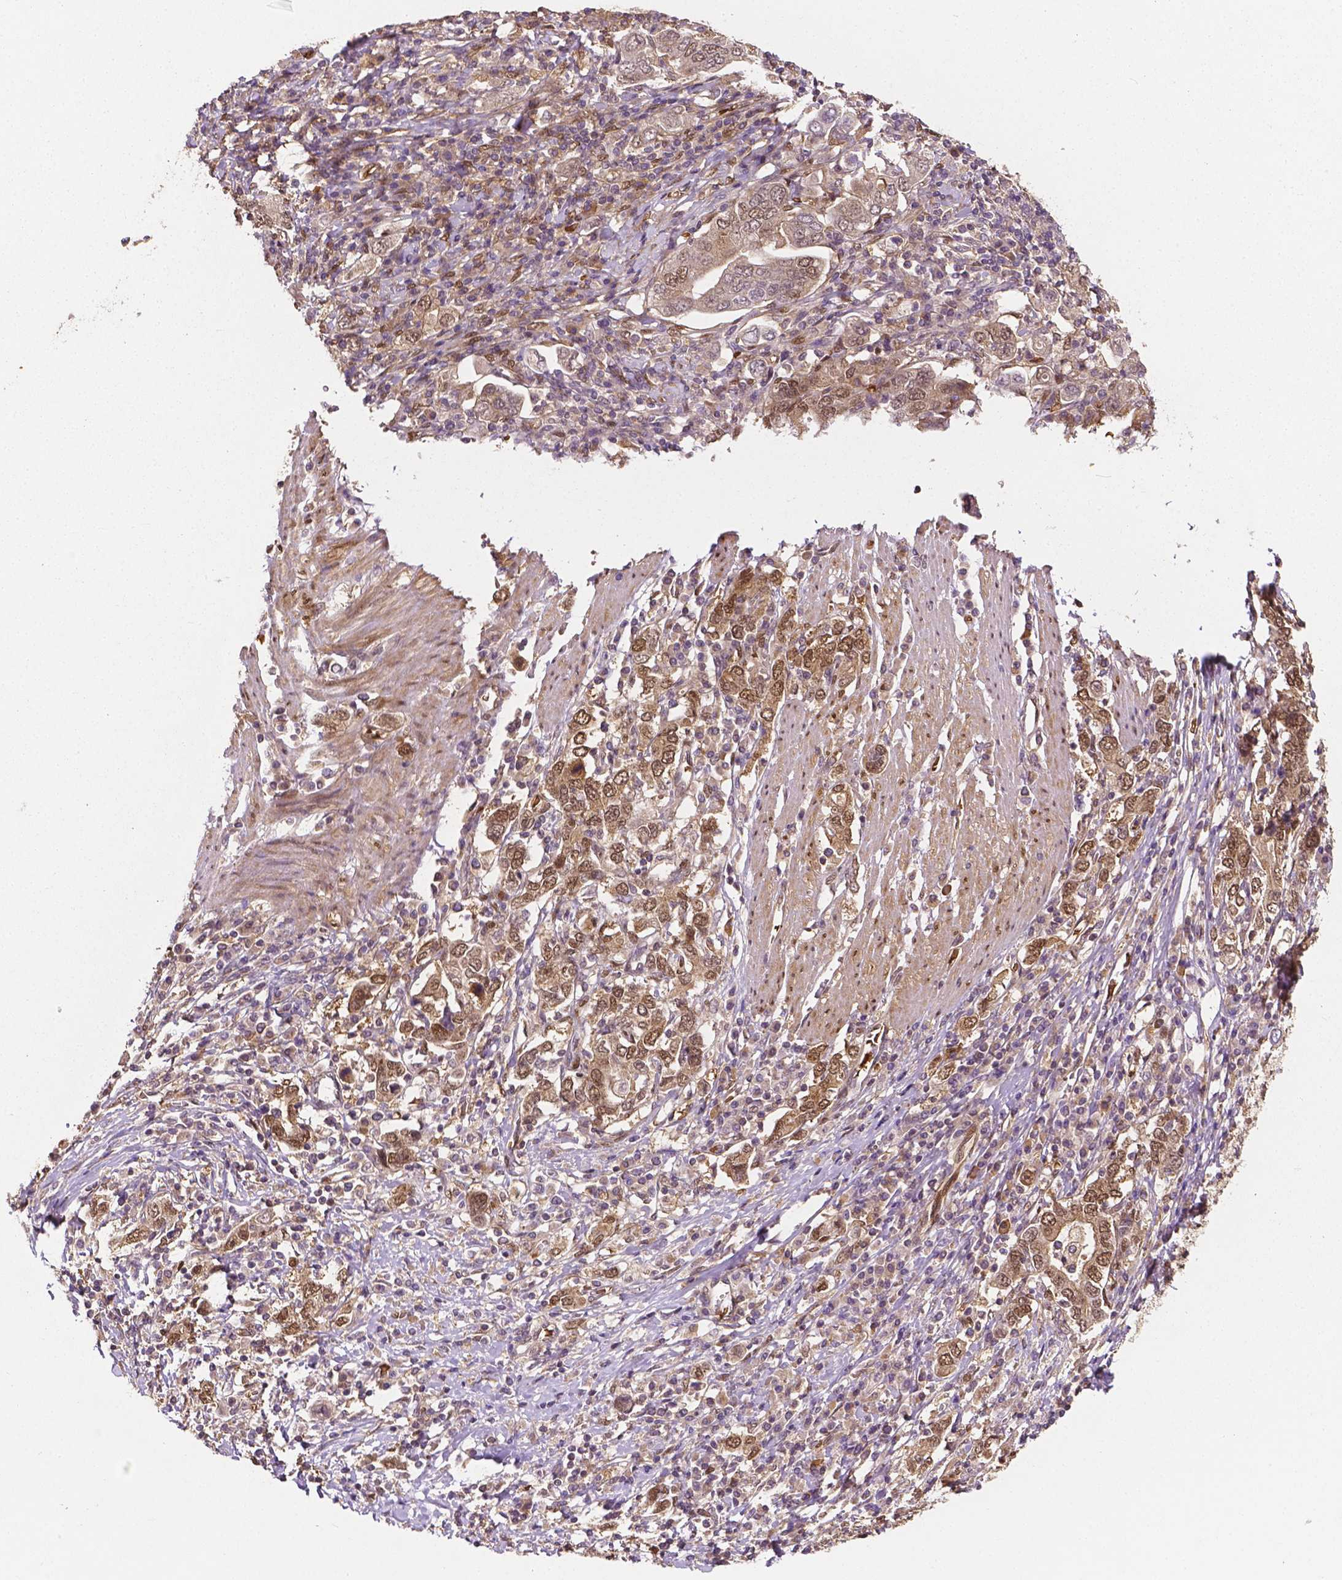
{"staining": {"intensity": "moderate", "quantity": ">75%", "location": "cytoplasmic/membranous,nuclear"}, "tissue": "stomach cancer", "cell_type": "Tumor cells", "image_type": "cancer", "snomed": [{"axis": "morphology", "description": "Adenocarcinoma, NOS"}, {"axis": "topography", "description": "Stomach, upper"}, {"axis": "topography", "description": "Stomach"}], "caption": "Protein expression analysis of human stomach cancer reveals moderate cytoplasmic/membranous and nuclear positivity in approximately >75% of tumor cells.", "gene": "YAP1", "patient": {"sex": "male", "age": 62}}